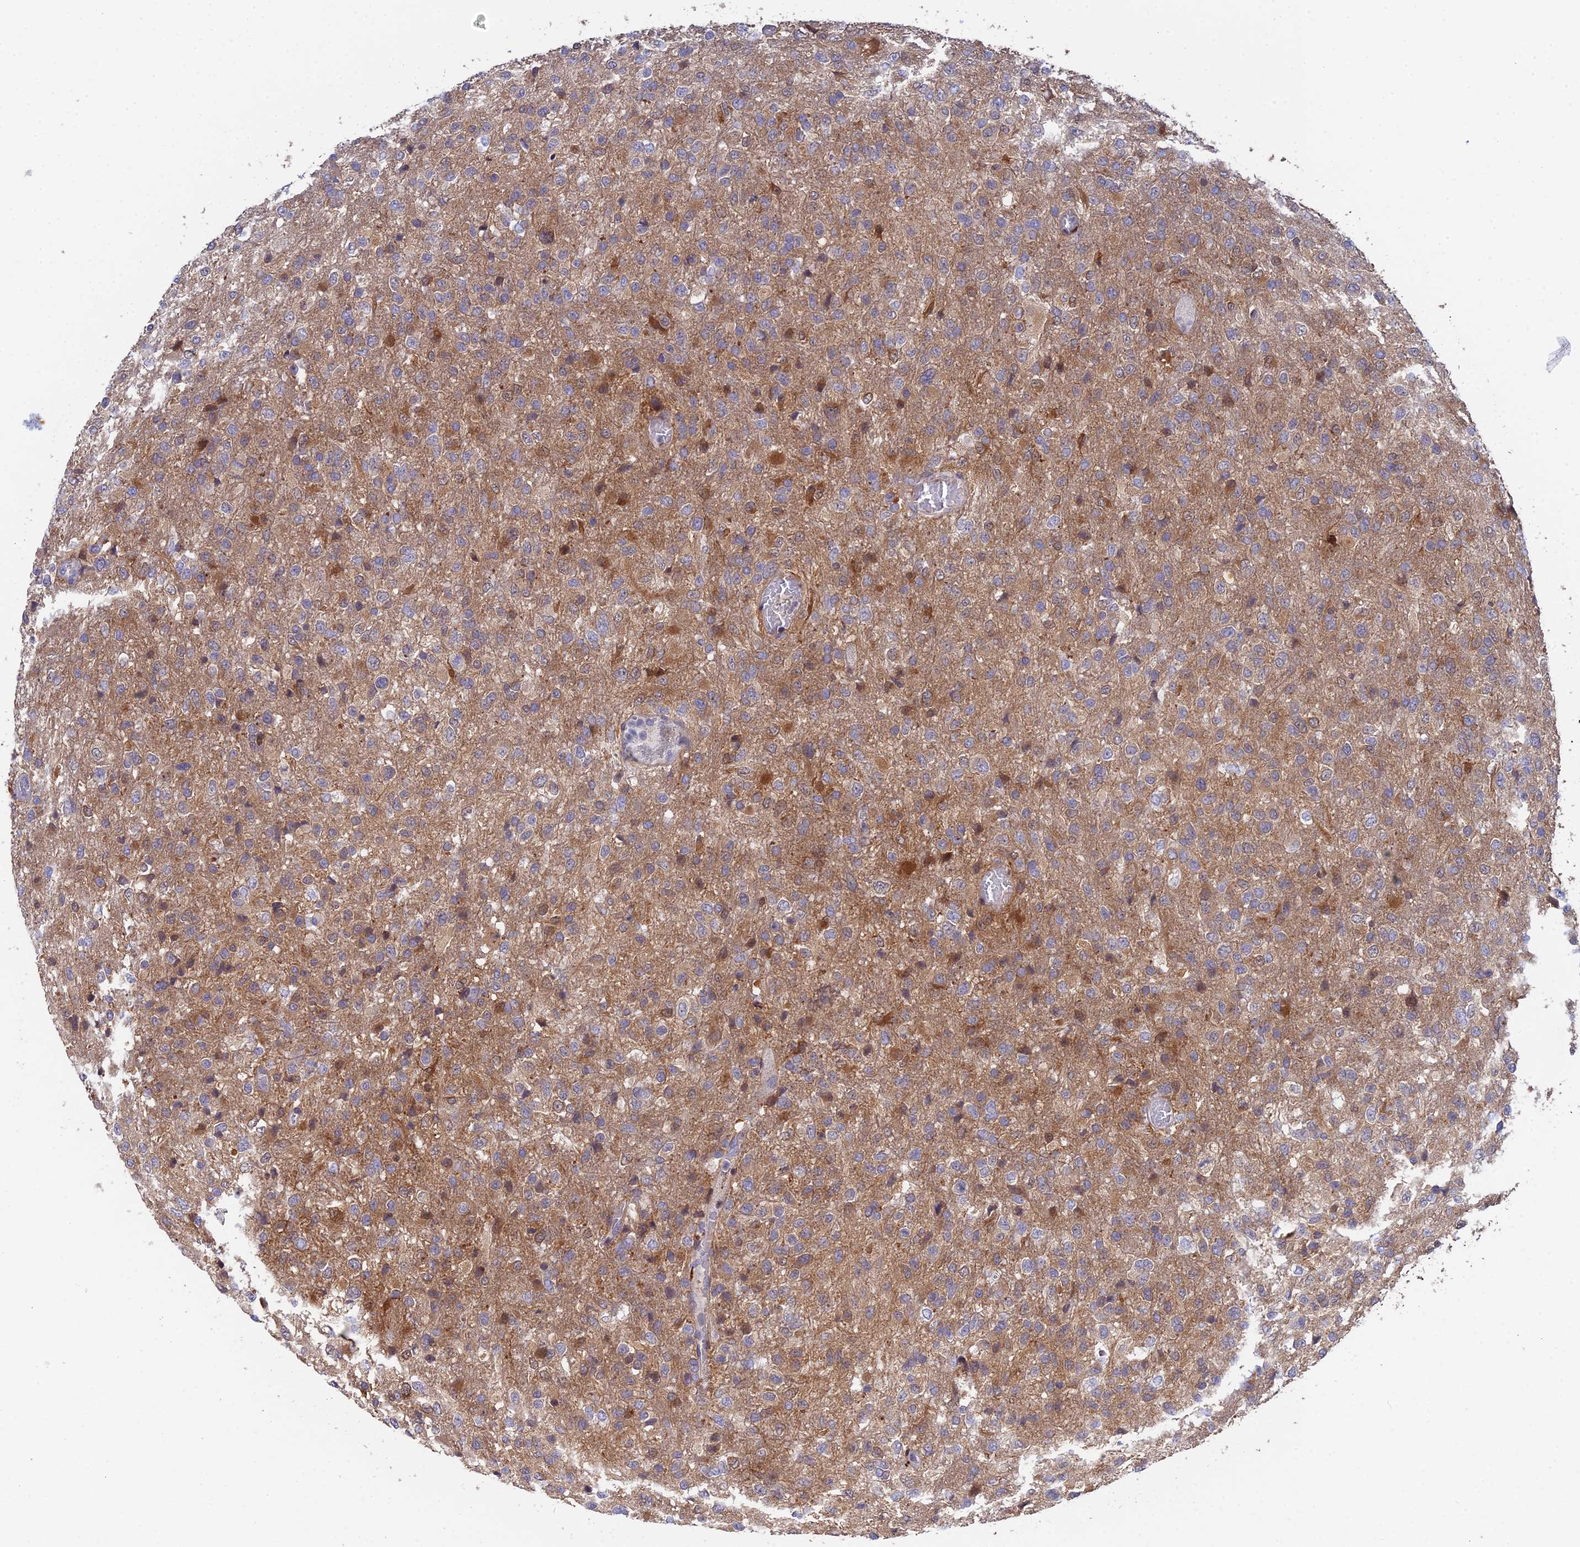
{"staining": {"intensity": "moderate", "quantity": "25%-75%", "location": "cytoplasmic/membranous"}, "tissue": "glioma", "cell_type": "Tumor cells", "image_type": "cancer", "snomed": [{"axis": "morphology", "description": "Glioma, malignant, High grade"}, {"axis": "topography", "description": "Brain"}], "caption": "Human malignant glioma (high-grade) stained for a protein (brown) shows moderate cytoplasmic/membranous positive staining in about 25%-75% of tumor cells.", "gene": "ELOA2", "patient": {"sex": "female", "age": 74}}